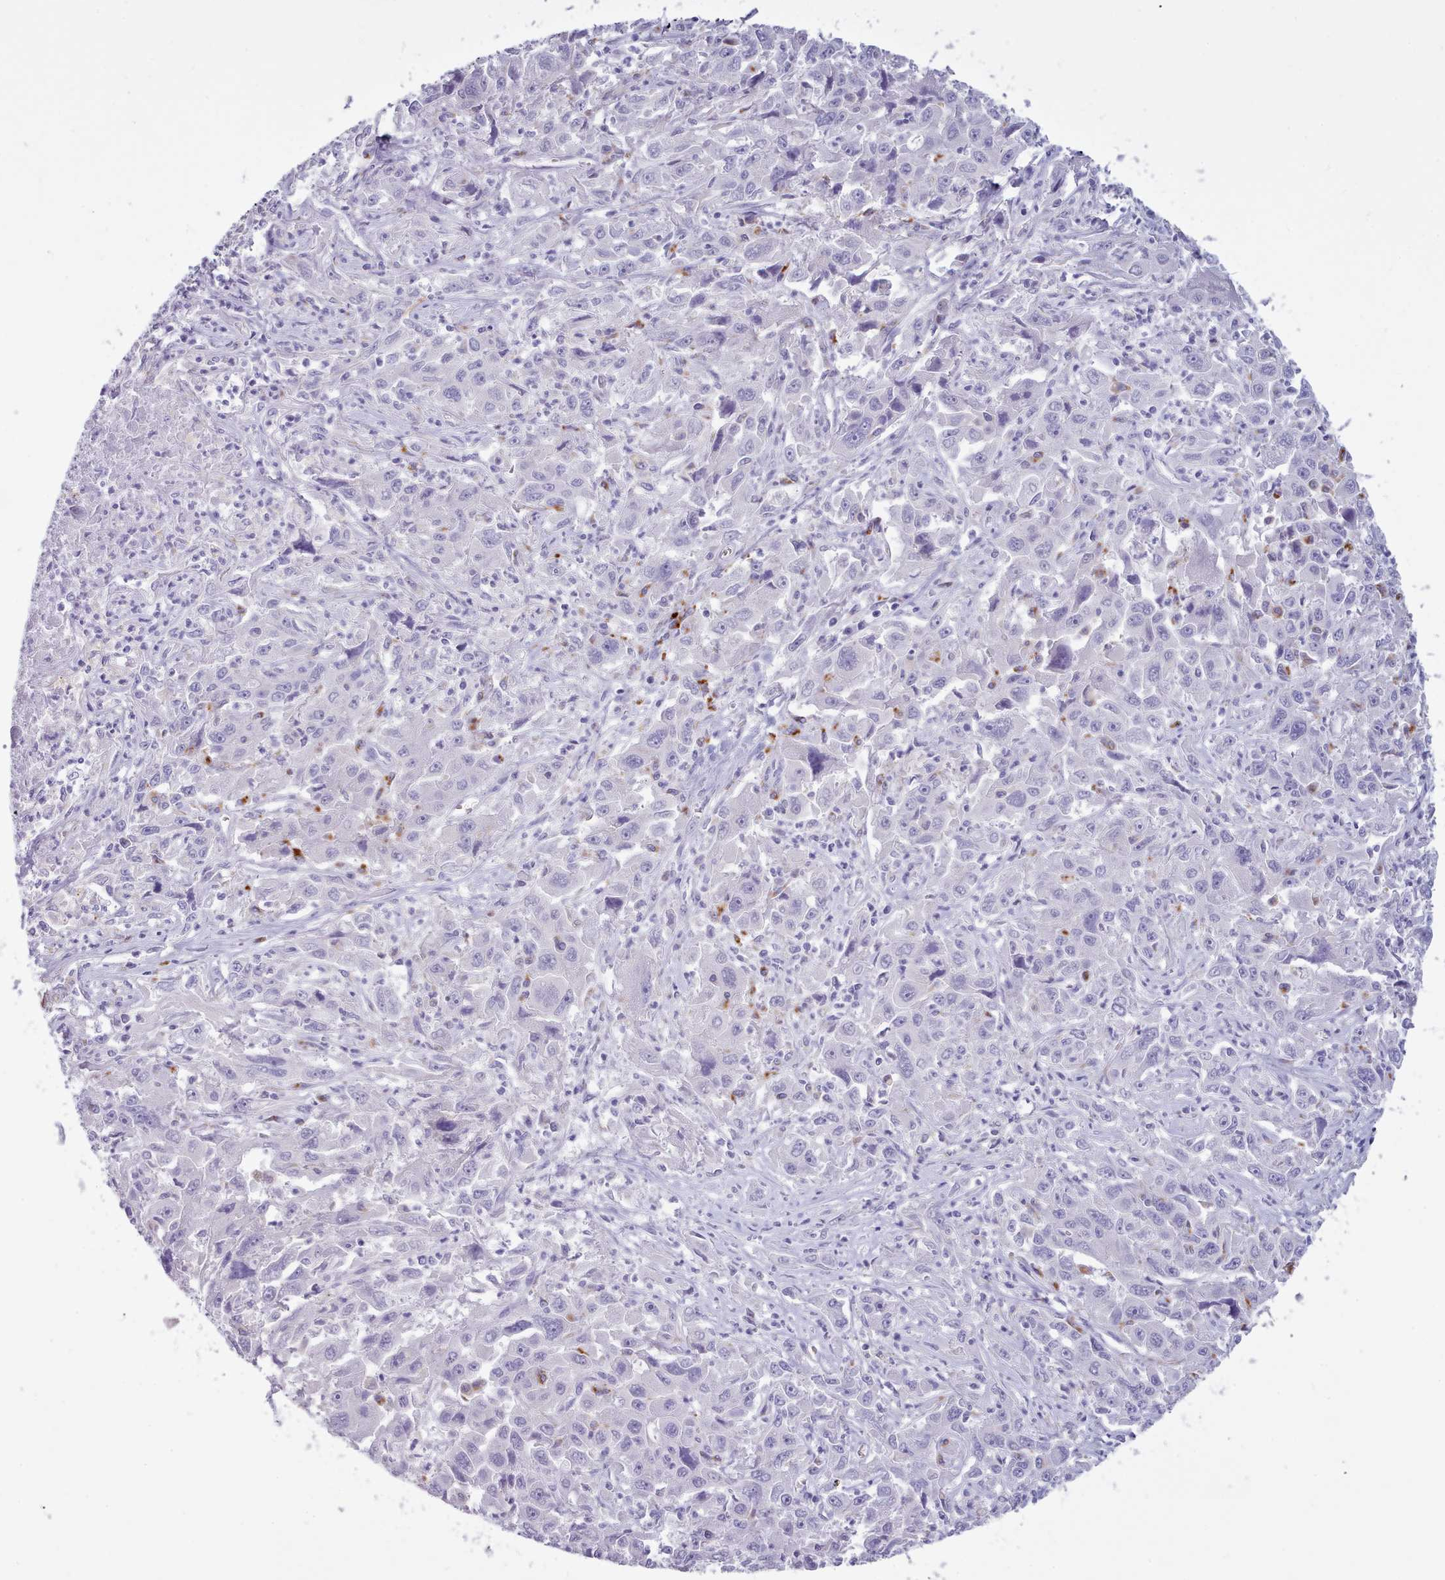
{"staining": {"intensity": "negative", "quantity": "none", "location": "none"}, "tissue": "liver cancer", "cell_type": "Tumor cells", "image_type": "cancer", "snomed": [{"axis": "morphology", "description": "Carcinoma, Hepatocellular, NOS"}, {"axis": "topography", "description": "Liver"}], "caption": "Protein analysis of hepatocellular carcinoma (liver) demonstrates no significant staining in tumor cells. The staining is performed using DAB brown chromogen with nuclei counter-stained in using hematoxylin.", "gene": "GAA", "patient": {"sex": "male", "age": 63}}